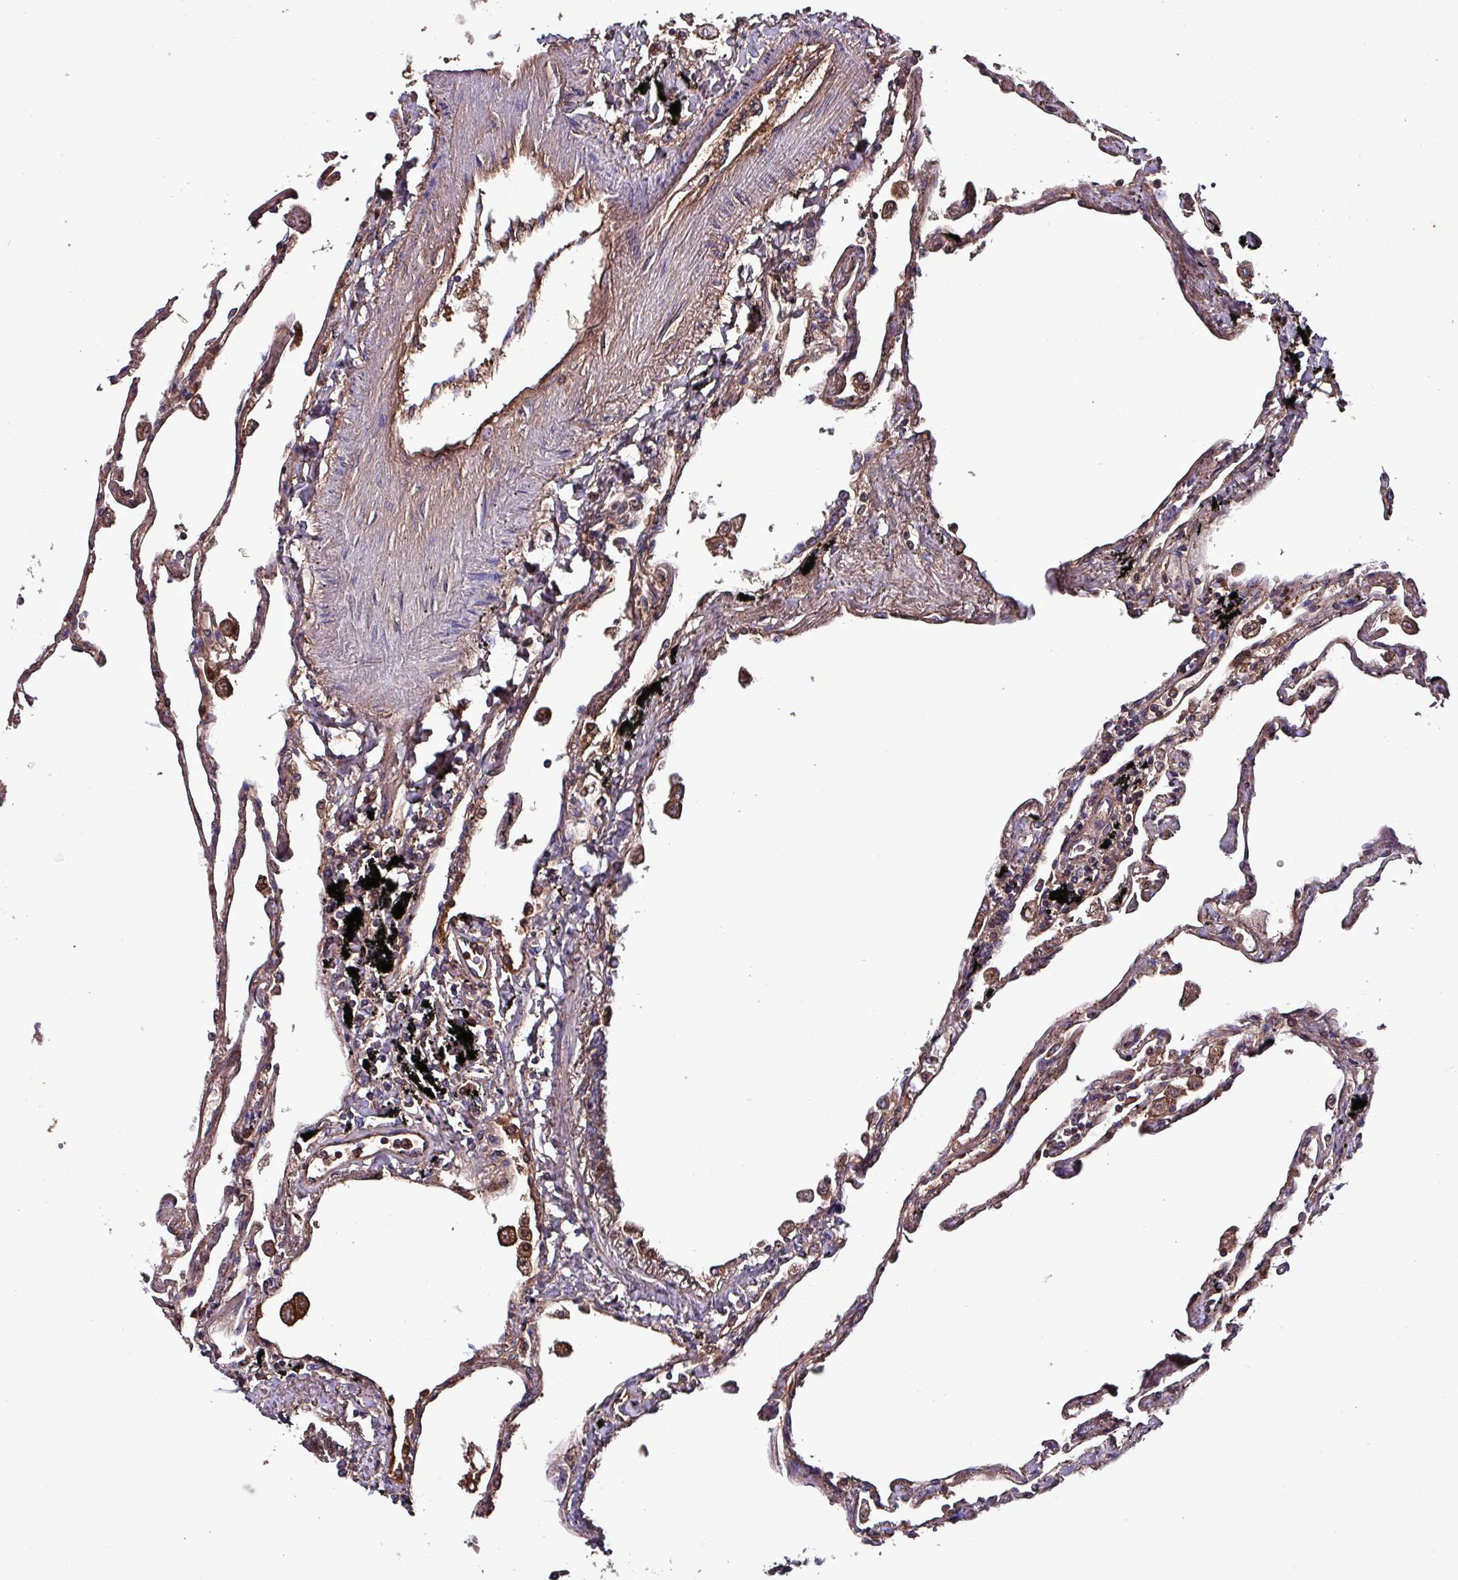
{"staining": {"intensity": "moderate", "quantity": "25%-75%", "location": "cytoplasmic/membranous"}, "tissue": "lung", "cell_type": "Alveolar cells", "image_type": "normal", "snomed": [{"axis": "morphology", "description": "Normal tissue, NOS"}, {"axis": "topography", "description": "Lung"}], "caption": "An image showing moderate cytoplasmic/membranous expression in about 25%-75% of alveolar cells in benign lung, as visualized by brown immunohistochemical staining.", "gene": "HPR", "patient": {"sex": "female", "age": 67}}